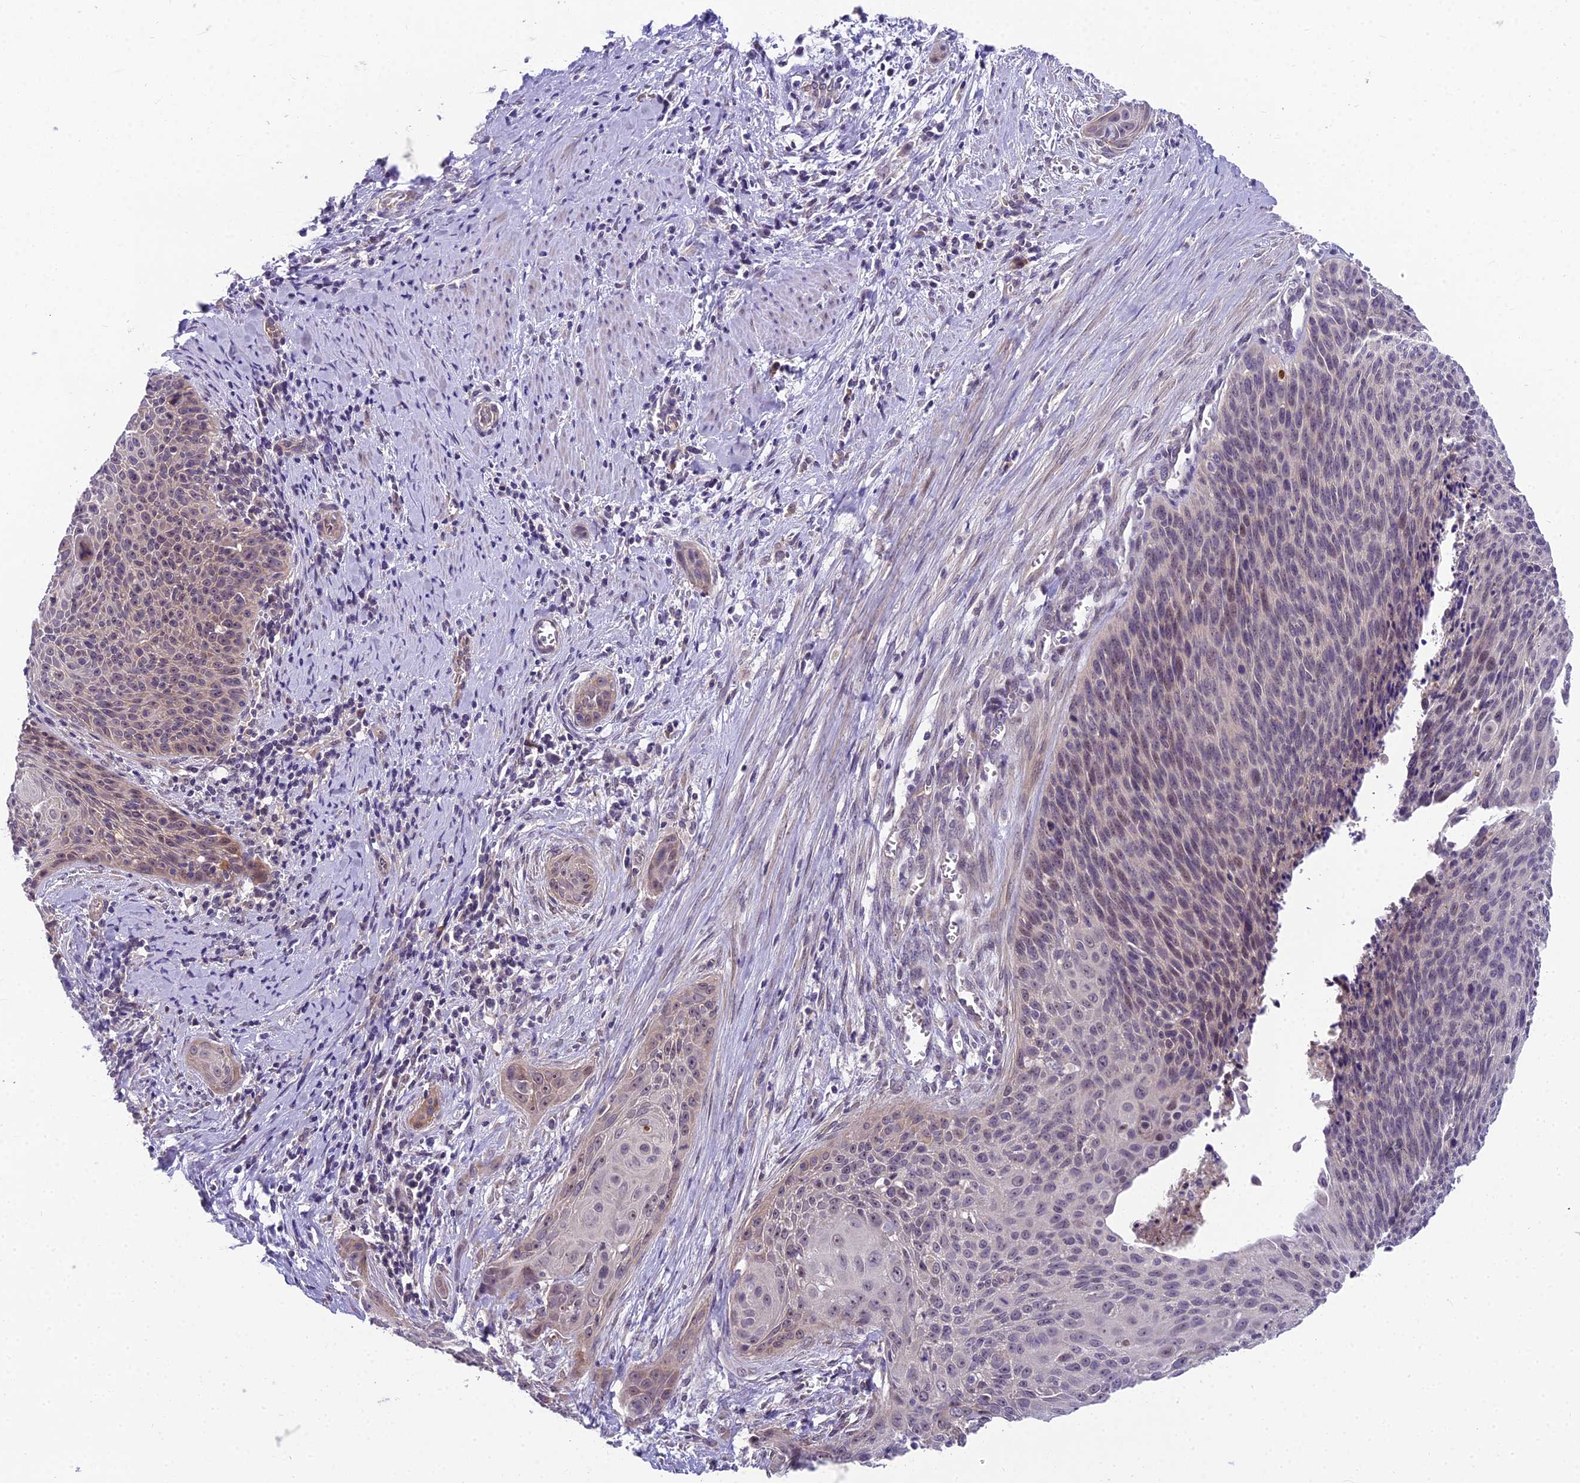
{"staining": {"intensity": "weak", "quantity": "<25%", "location": "nuclear"}, "tissue": "cervical cancer", "cell_type": "Tumor cells", "image_type": "cancer", "snomed": [{"axis": "morphology", "description": "Squamous cell carcinoma, NOS"}, {"axis": "topography", "description": "Cervix"}], "caption": "The immunohistochemistry (IHC) micrograph has no significant positivity in tumor cells of cervical cancer (squamous cell carcinoma) tissue. (DAB (3,3'-diaminobenzidine) immunohistochemistry (IHC) with hematoxylin counter stain).", "gene": "ZNF333", "patient": {"sex": "female", "age": 55}}